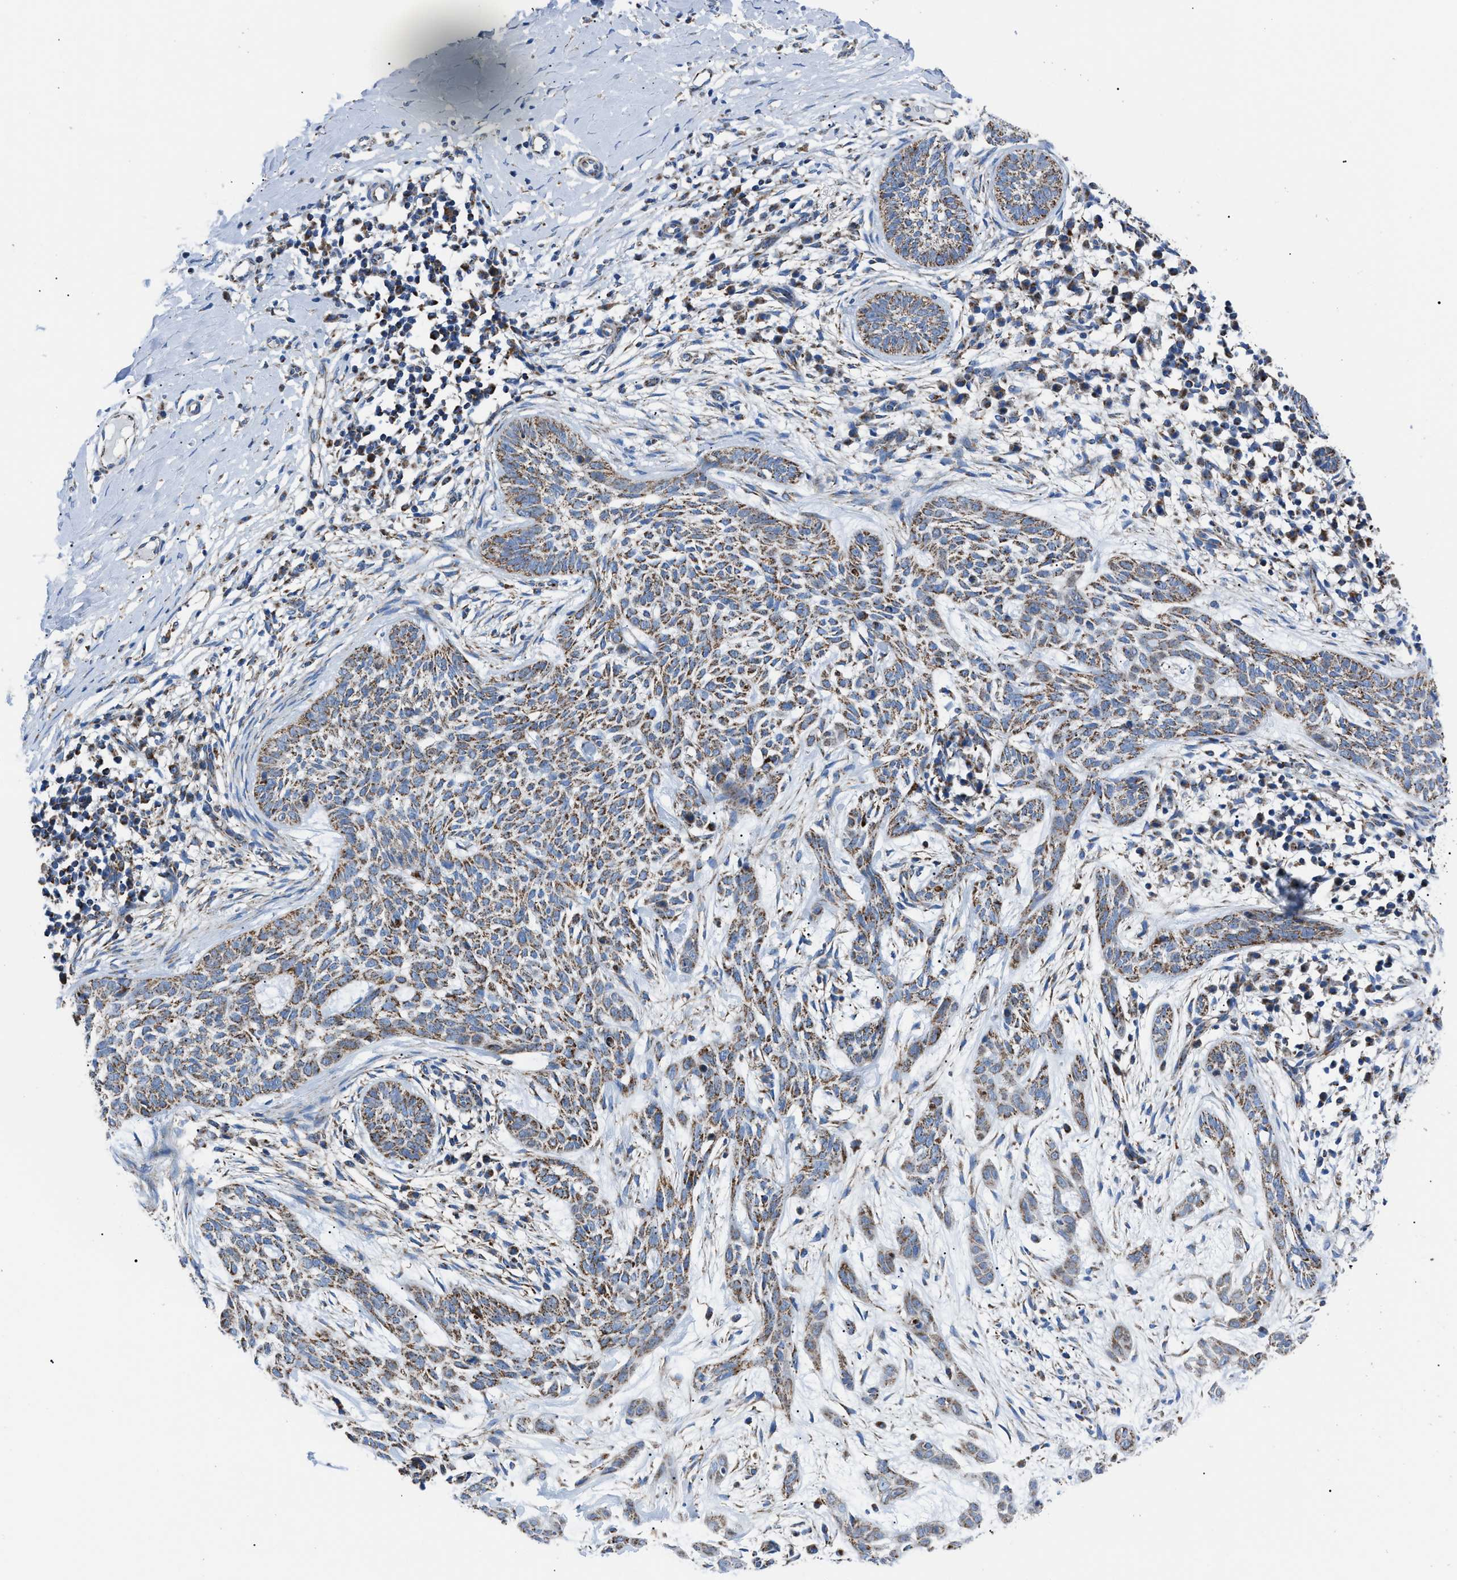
{"staining": {"intensity": "moderate", "quantity": ">75%", "location": "cytoplasmic/membranous"}, "tissue": "skin cancer", "cell_type": "Tumor cells", "image_type": "cancer", "snomed": [{"axis": "morphology", "description": "Basal cell carcinoma"}, {"axis": "topography", "description": "Skin"}], "caption": "This micrograph shows IHC staining of human basal cell carcinoma (skin), with medium moderate cytoplasmic/membranous staining in about >75% of tumor cells.", "gene": "PHB2", "patient": {"sex": "female", "age": 59}}